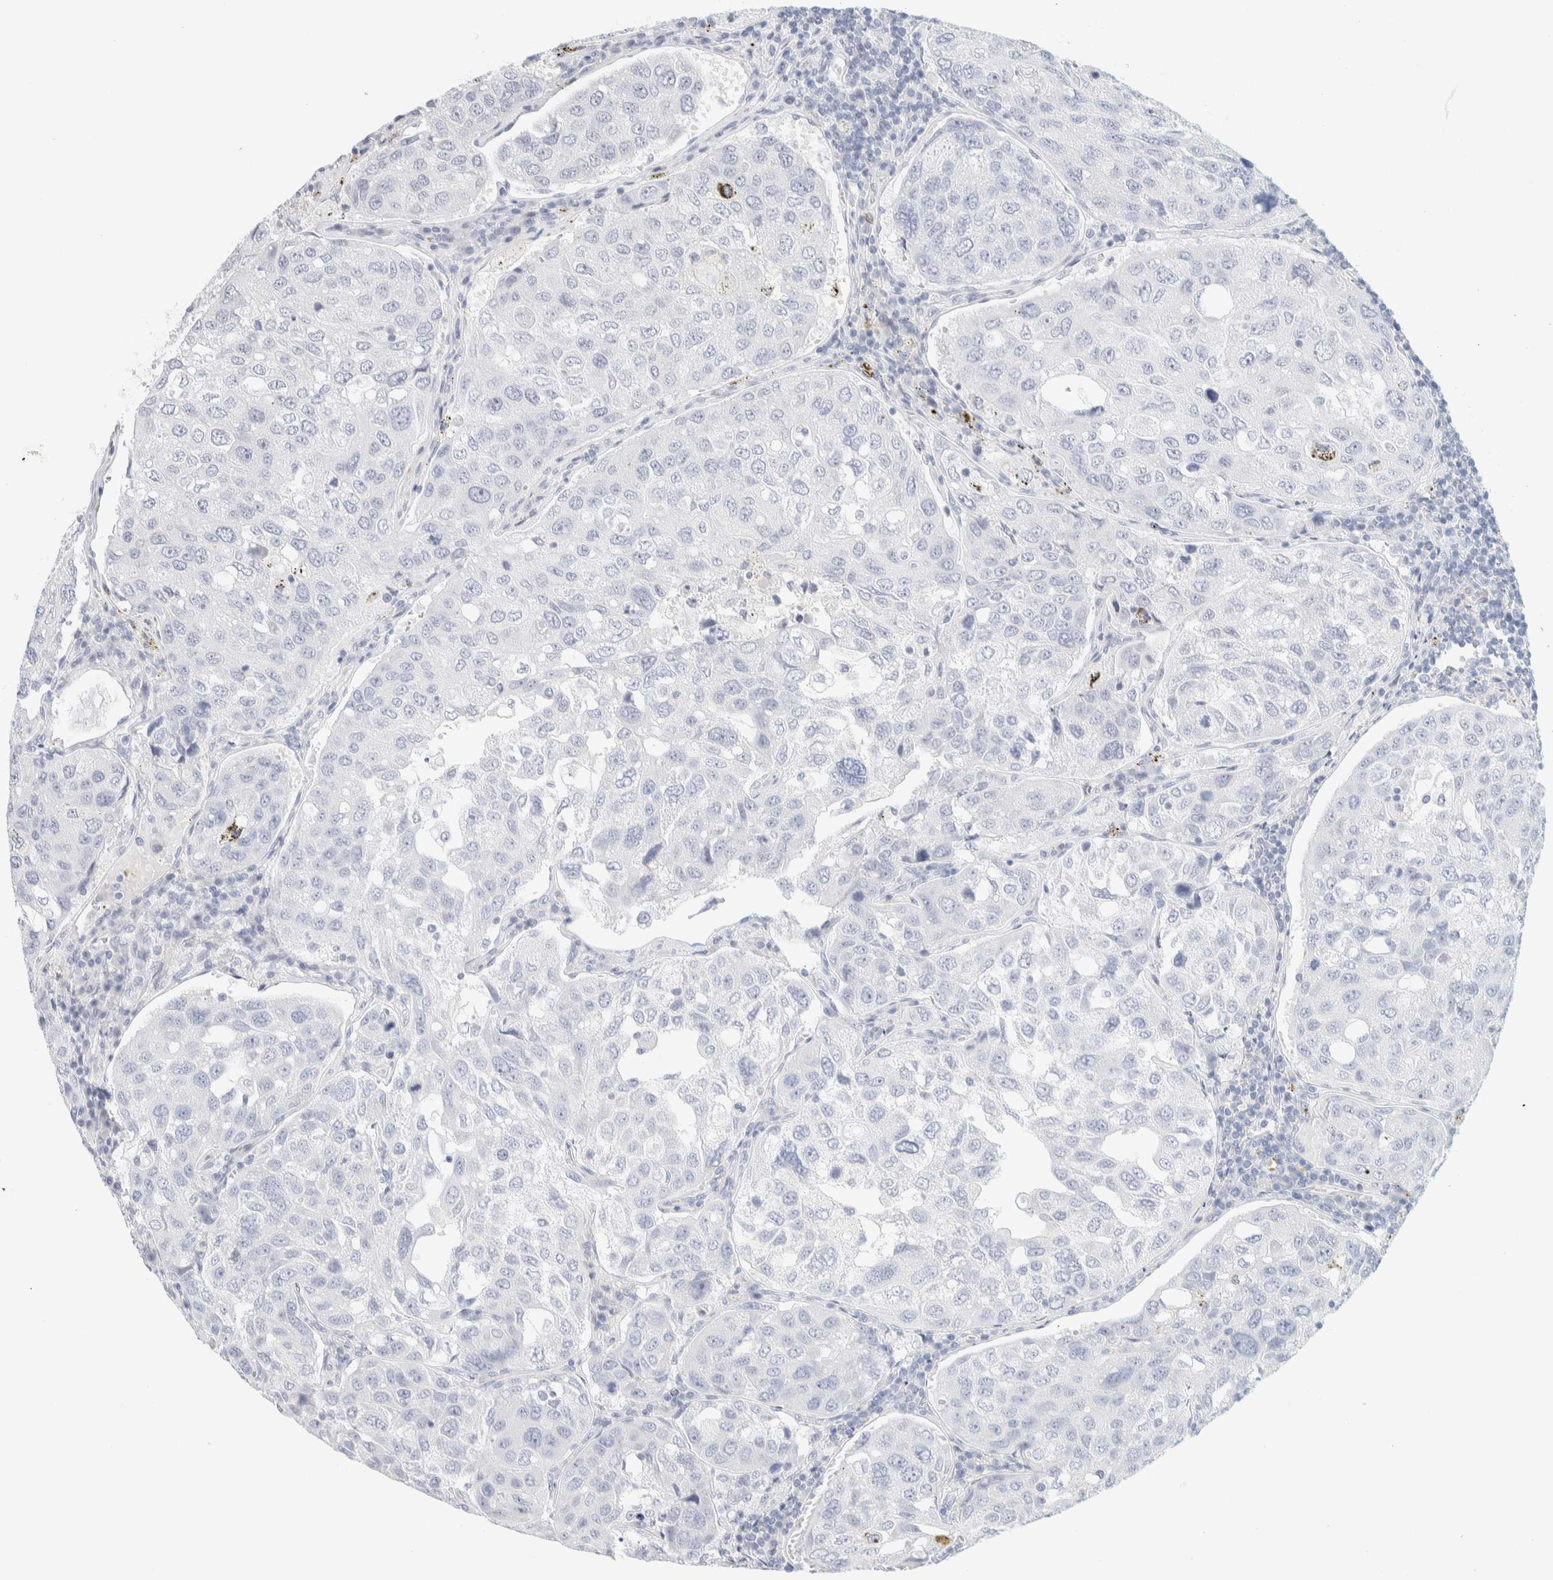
{"staining": {"intensity": "negative", "quantity": "none", "location": "none"}, "tissue": "urothelial cancer", "cell_type": "Tumor cells", "image_type": "cancer", "snomed": [{"axis": "morphology", "description": "Urothelial carcinoma, High grade"}, {"axis": "topography", "description": "Lymph node"}, {"axis": "topography", "description": "Urinary bladder"}], "caption": "This is an immunohistochemistry histopathology image of human urothelial cancer. There is no staining in tumor cells.", "gene": "AFMID", "patient": {"sex": "male", "age": 51}}